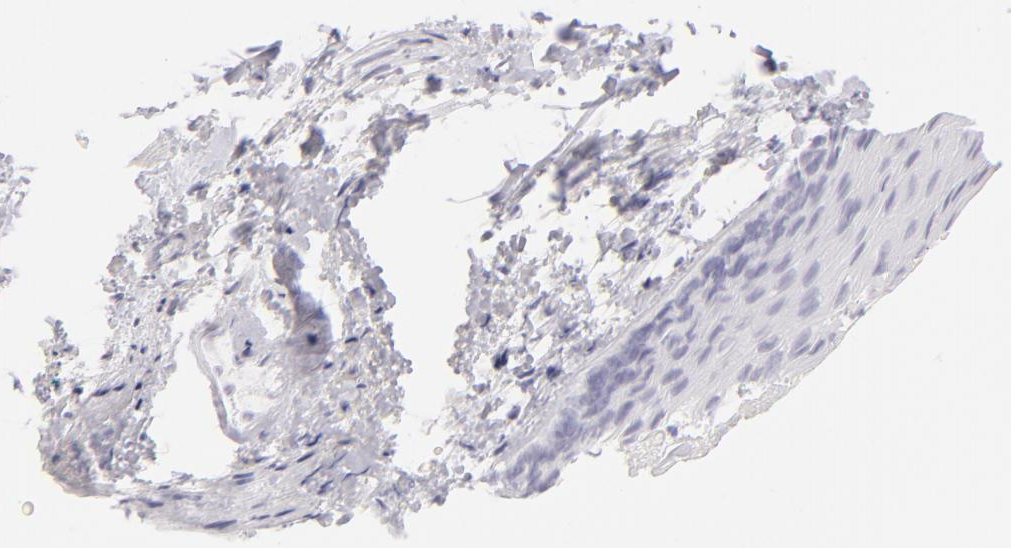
{"staining": {"intensity": "negative", "quantity": "none", "location": "none"}, "tissue": "skin", "cell_type": "Epidermal cells", "image_type": "normal", "snomed": [{"axis": "morphology", "description": "Normal tissue, NOS"}, {"axis": "morphology", "description": "Hemorrhoids"}, {"axis": "morphology", "description": "Inflammation, NOS"}, {"axis": "topography", "description": "Anal"}], "caption": "DAB (3,3'-diaminobenzidine) immunohistochemical staining of unremarkable human skin demonstrates no significant expression in epidermal cells.", "gene": "VIL1", "patient": {"sex": "male", "age": 60}}